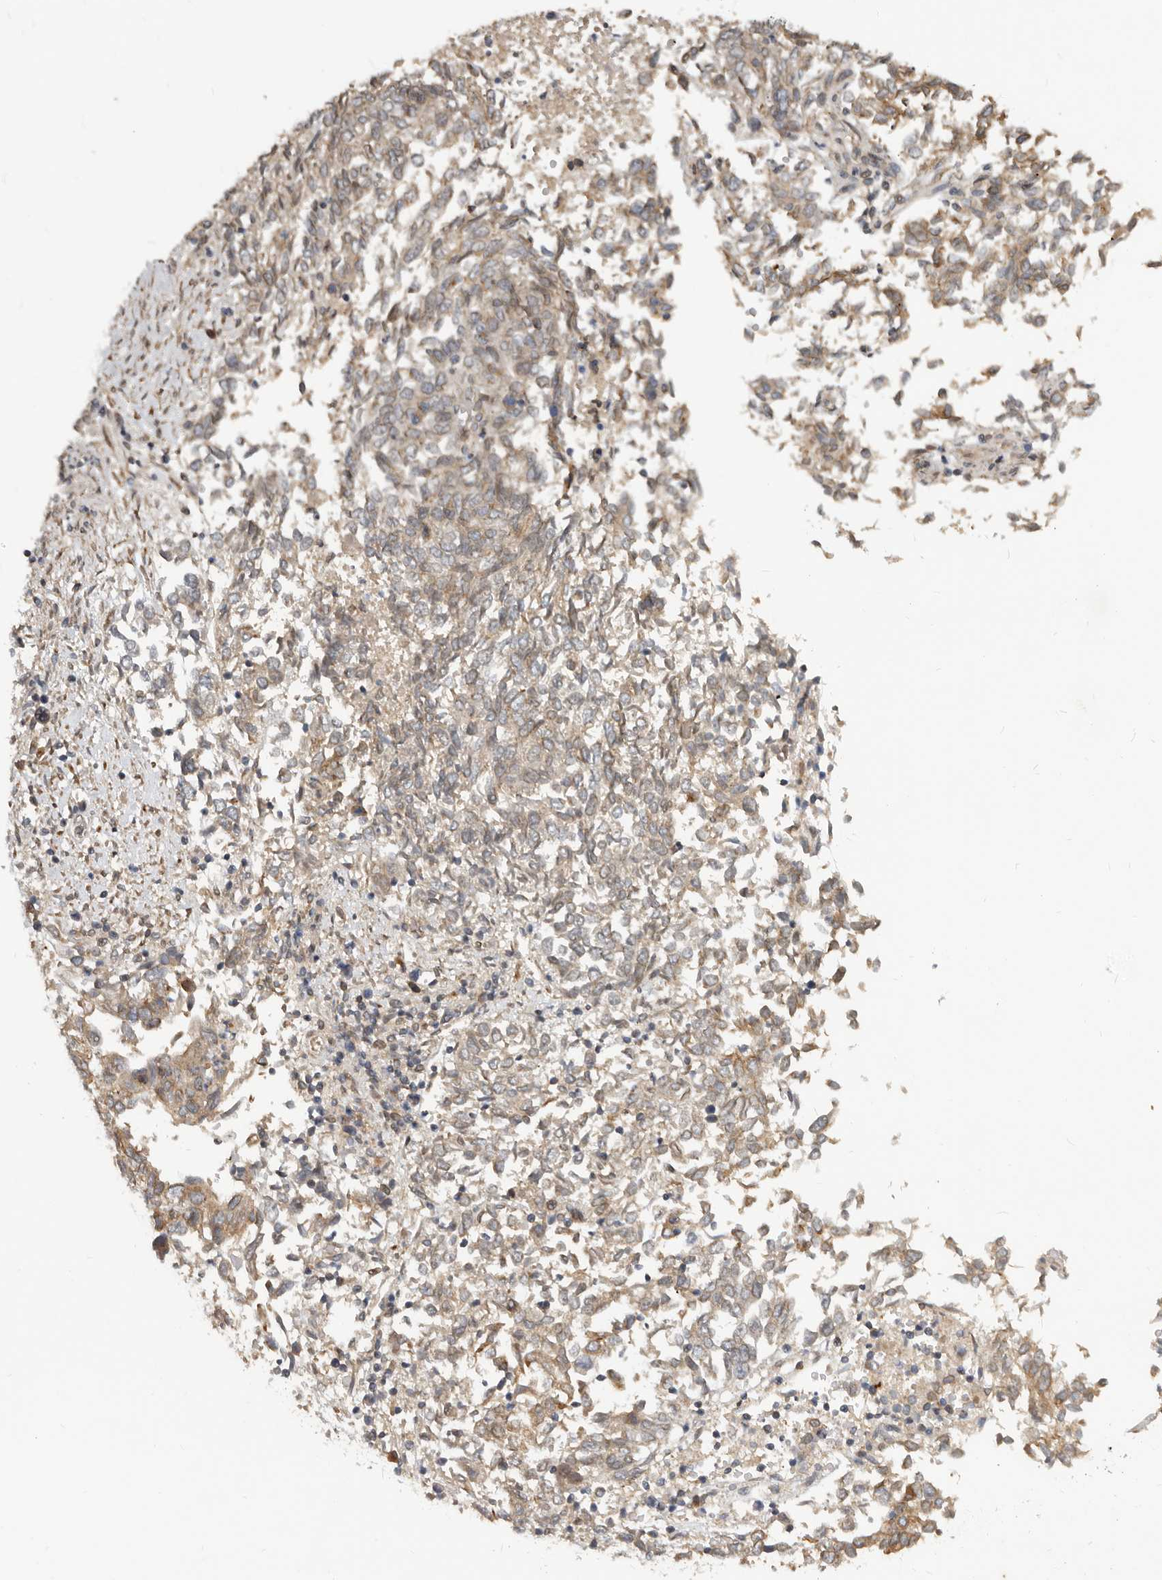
{"staining": {"intensity": "weak", "quantity": ">75%", "location": "cytoplasmic/membranous"}, "tissue": "endometrial cancer", "cell_type": "Tumor cells", "image_type": "cancer", "snomed": [{"axis": "morphology", "description": "Adenocarcinoma, NOS"}, {"axis": "topography", "description": "Endometrium"}], "caption": "Weak cytoplasmic/membranous staining is present in approximately >75% of tumor cells in adenocarcinoma (endometrial).", "gene": "NPY4R", "patient": {"sex": "female", "age": 80}}